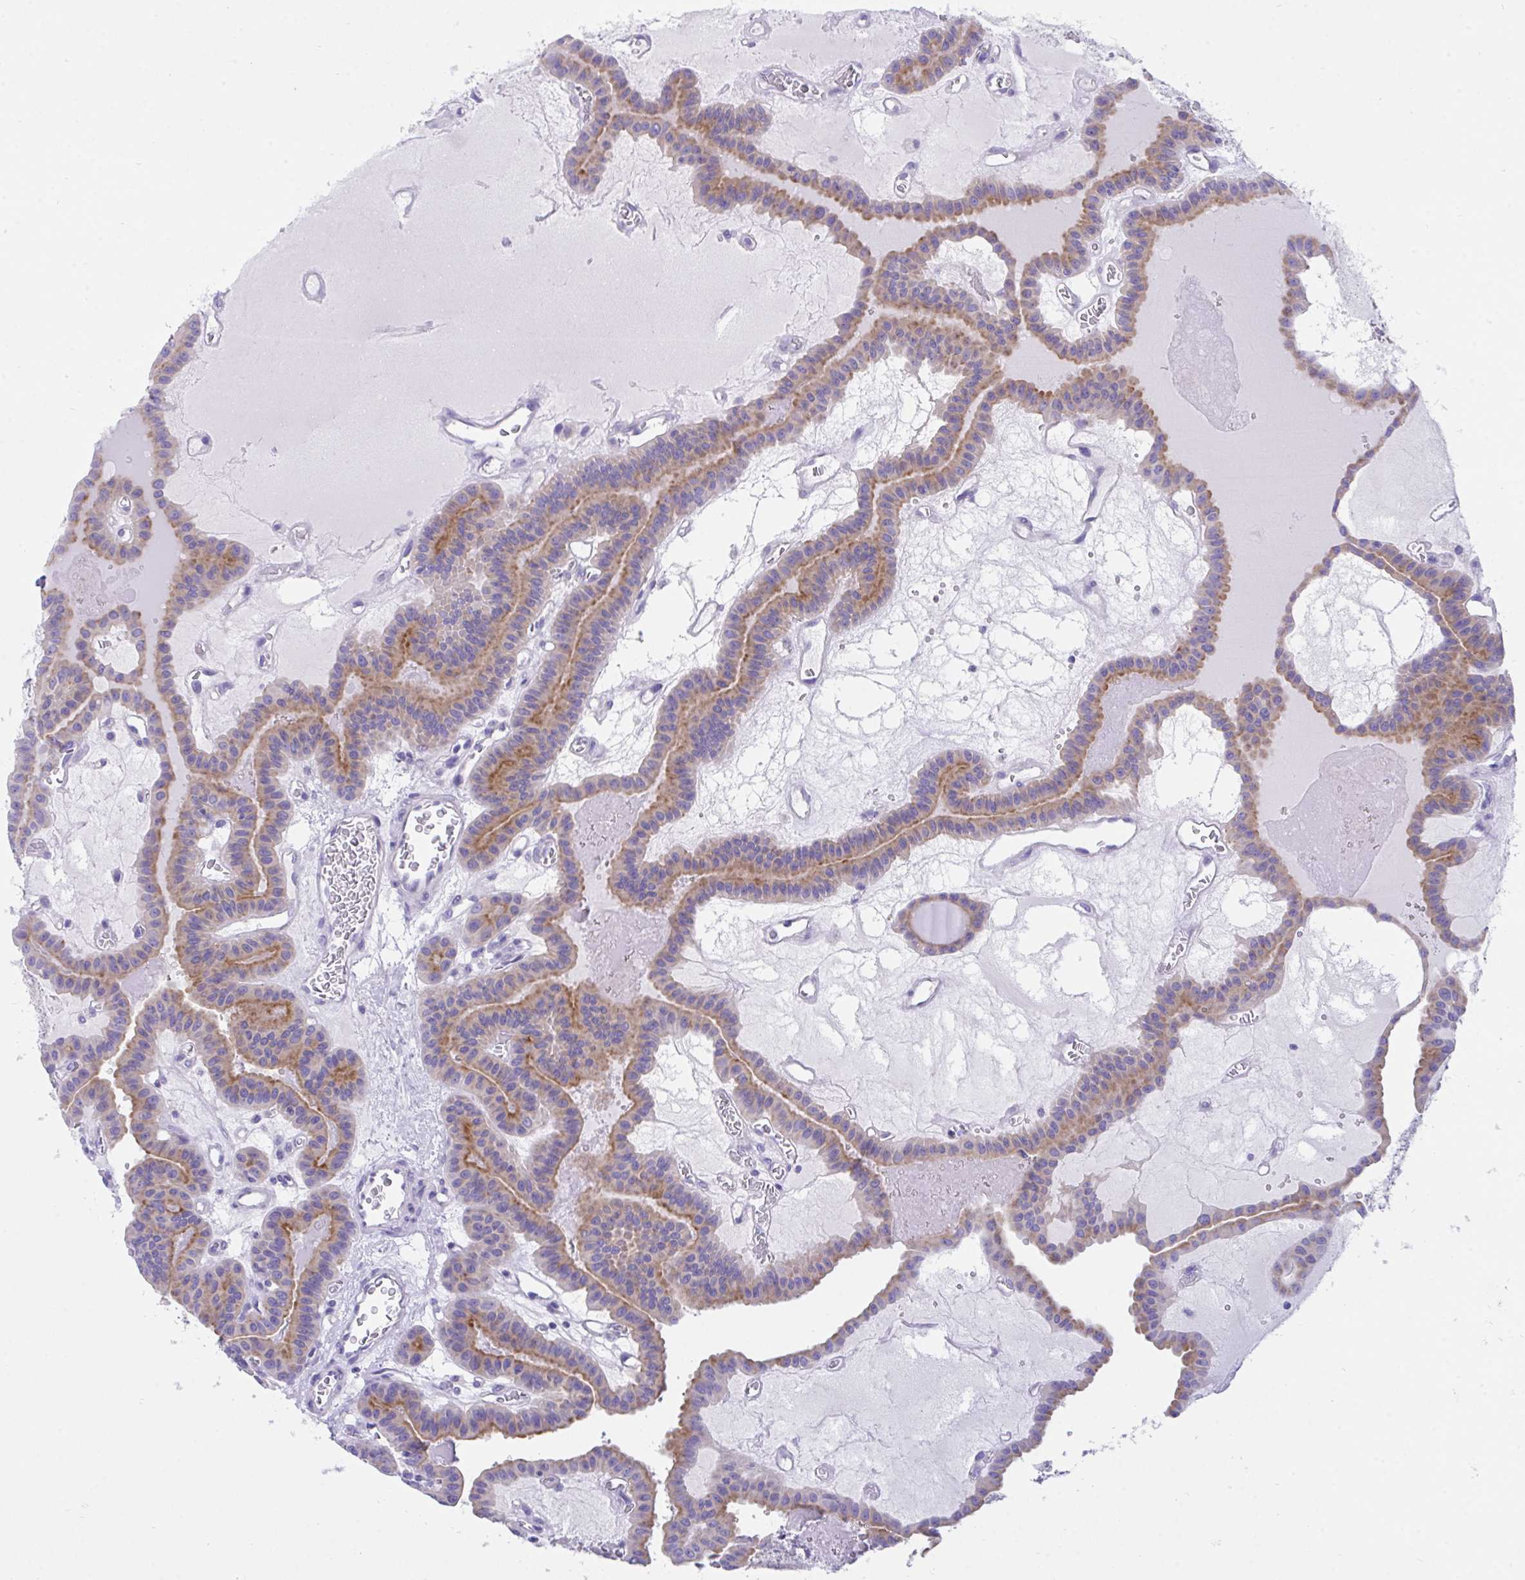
{"staining": {"intensity": "moderate", "quantity": "25%-75%", "location": "cytoplasmic/membranous"}, "tissue": "thyroid cancer", "cell_type": "Tumor cells", "image_type": "cancer", "snomed": [{"axis": "morphology", "description": "Papillary adenocarcinoma, NOS"}, {"axis": "topography", "description": "Thyroid gland"}], "caption": "Protein analysis of thyroid cancer (papillary adenocarcinoma) tissue exhibits moderate cytoplasmic/membranous positivity in about 25%-75% of tumor cells. Using DAB (3,3'-diaminobenzidine) (brown) and hematoxylin (blue) stains, captured at high magnification using brightfield microscopy.", "gene": "TMEM106B", "patient": {"sex": "male", "age": 87}}